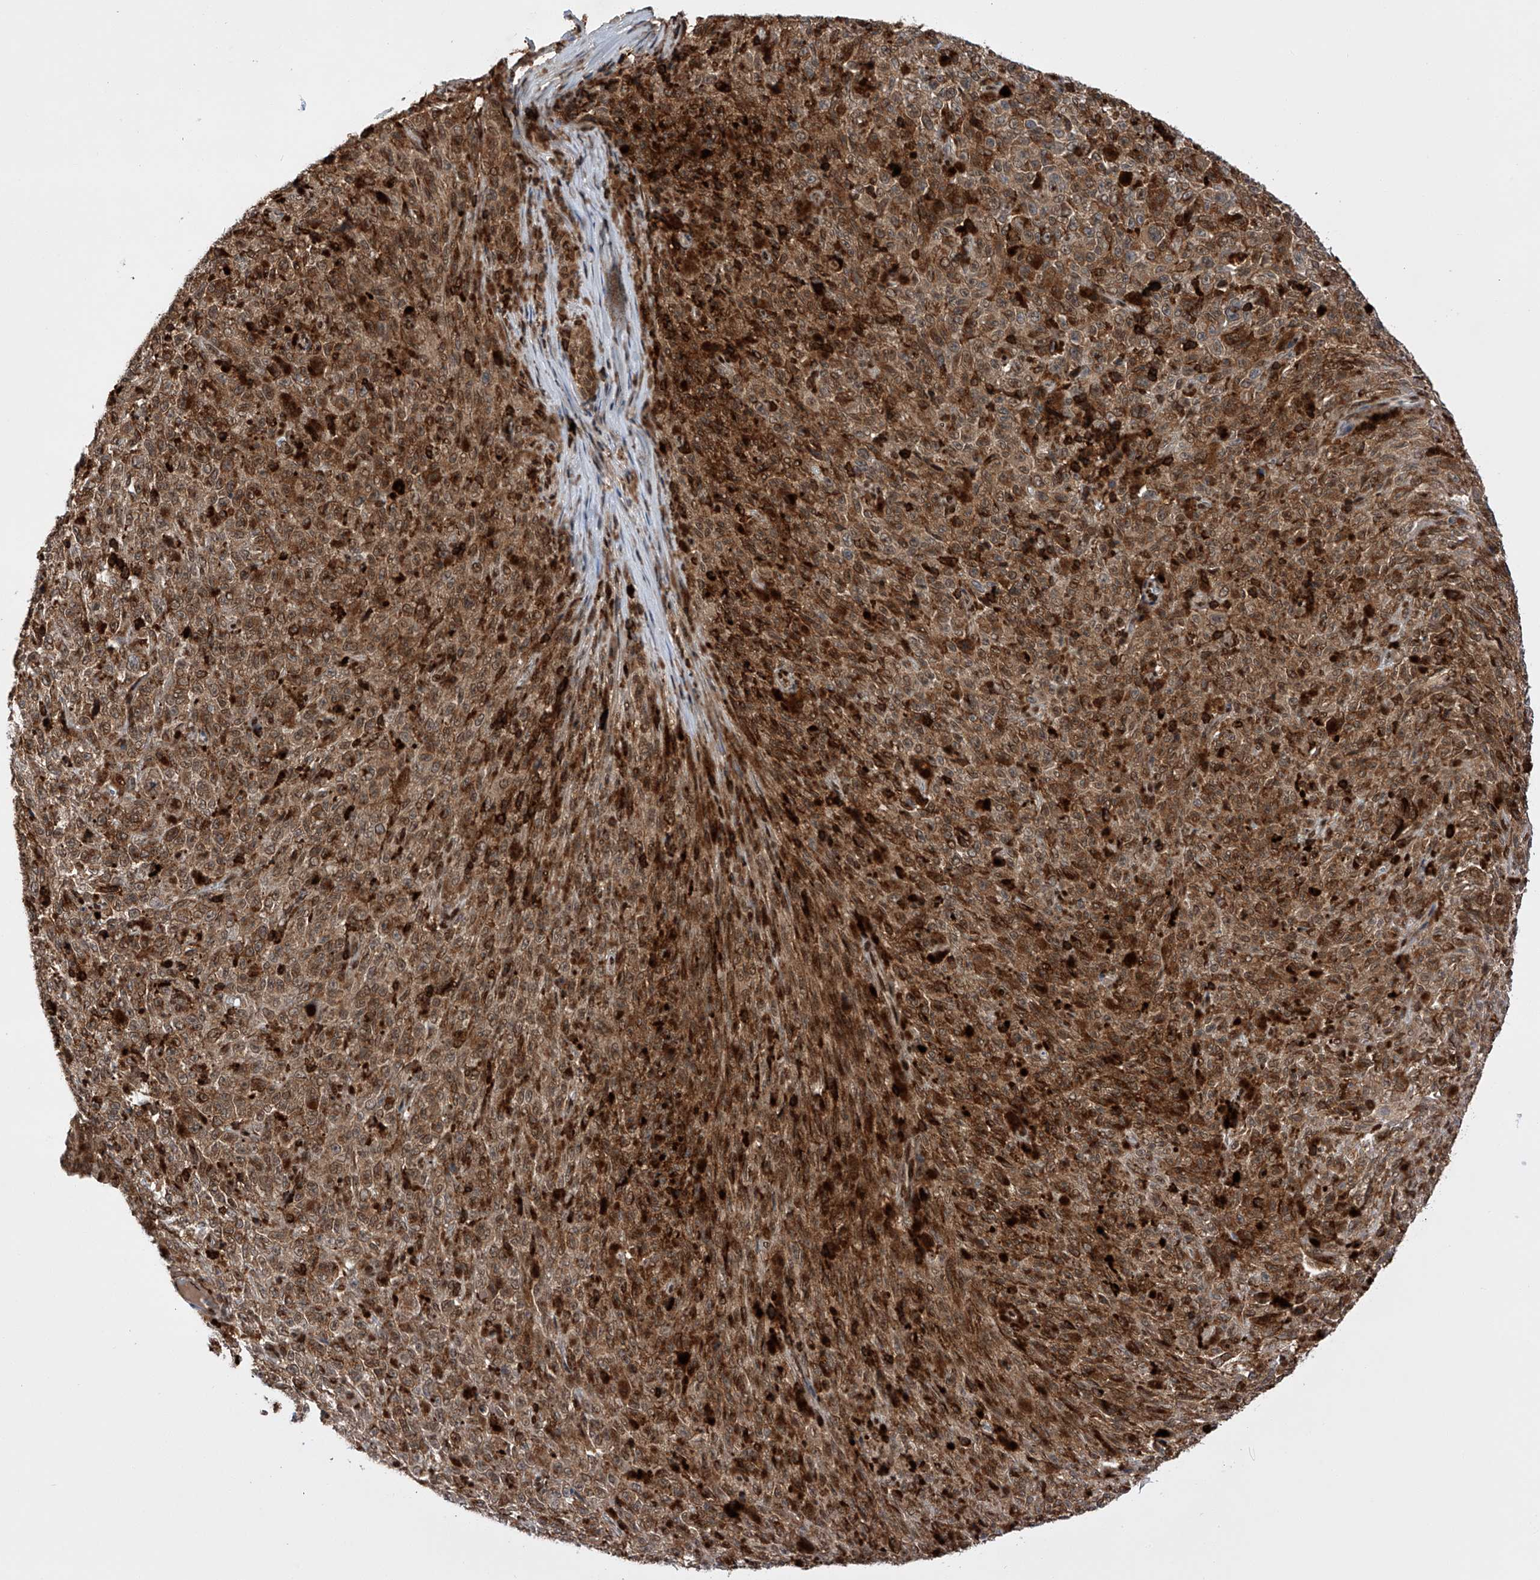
{"staining": {"intensity": "moderate", "quantity": ">75%", "location": "cytoplasmic/membranous,nuclear"}, "tissue": "melanoma", "cell_type": "Tumor cells", "image_type": "cancer", "snomed": [{"axis": "morphology", "description": "Malignant melanoma, NOS"}, {"axis": "topography", "description": "Skin"}], "caption": "There is medium levels of moderate cytoplasmic/membranous and nuclear staining in tumor cells of malignant melanoma, as demonstrated by immunohistochemical staining (brown color).", "gene": "ZNF280D", "patient": {"sex": "female", "age": 82}}